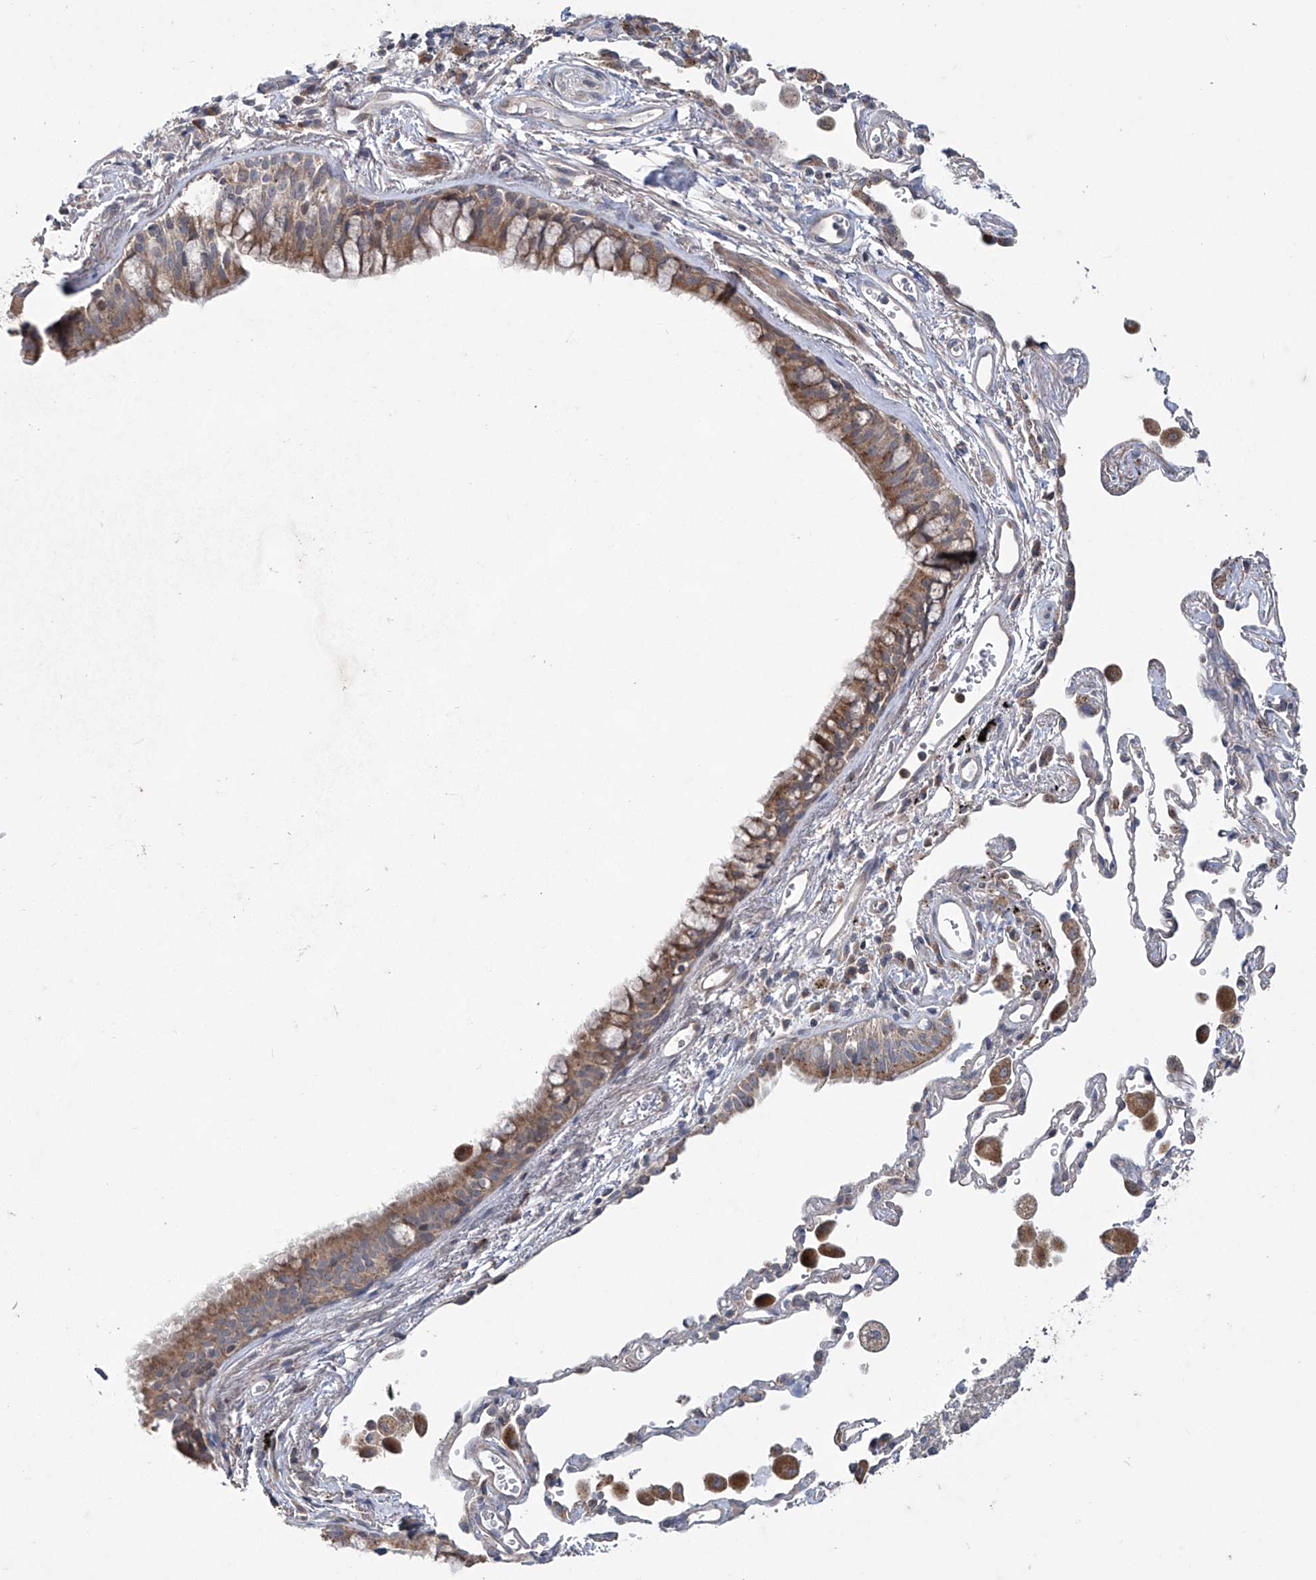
{"staining": {"intensity": "moderate", "quantity": ">75%", "location": "cytoplasmic/membranous"}, "tissue": "bronchus", "cell_type": "Respiratory epithelial cells", "image_type": "normal", "snomed": [{"axis": "morphology", "description": "Normal tissue, NOS"}, {"axis": "morphology", "description": "Adenocarcinoma, NOS"}, {"axis": "topography", "description": "Bronchus"}, {"axis": "topography", "description": "Lung"}], "caption": "A brown stain highlights moderate cytoplasmic/membranous expression of a protein in respiratory epithelial cells of unremarkable bronchus. The protein is stained brown, and the nuclei are stained in blue (DAB (3,3'-diaminobenzidine) IHC with brightfield microscopy, high magnification).", "gene": "TRIM60", "patient": {"sex": "male", "age": 54}}